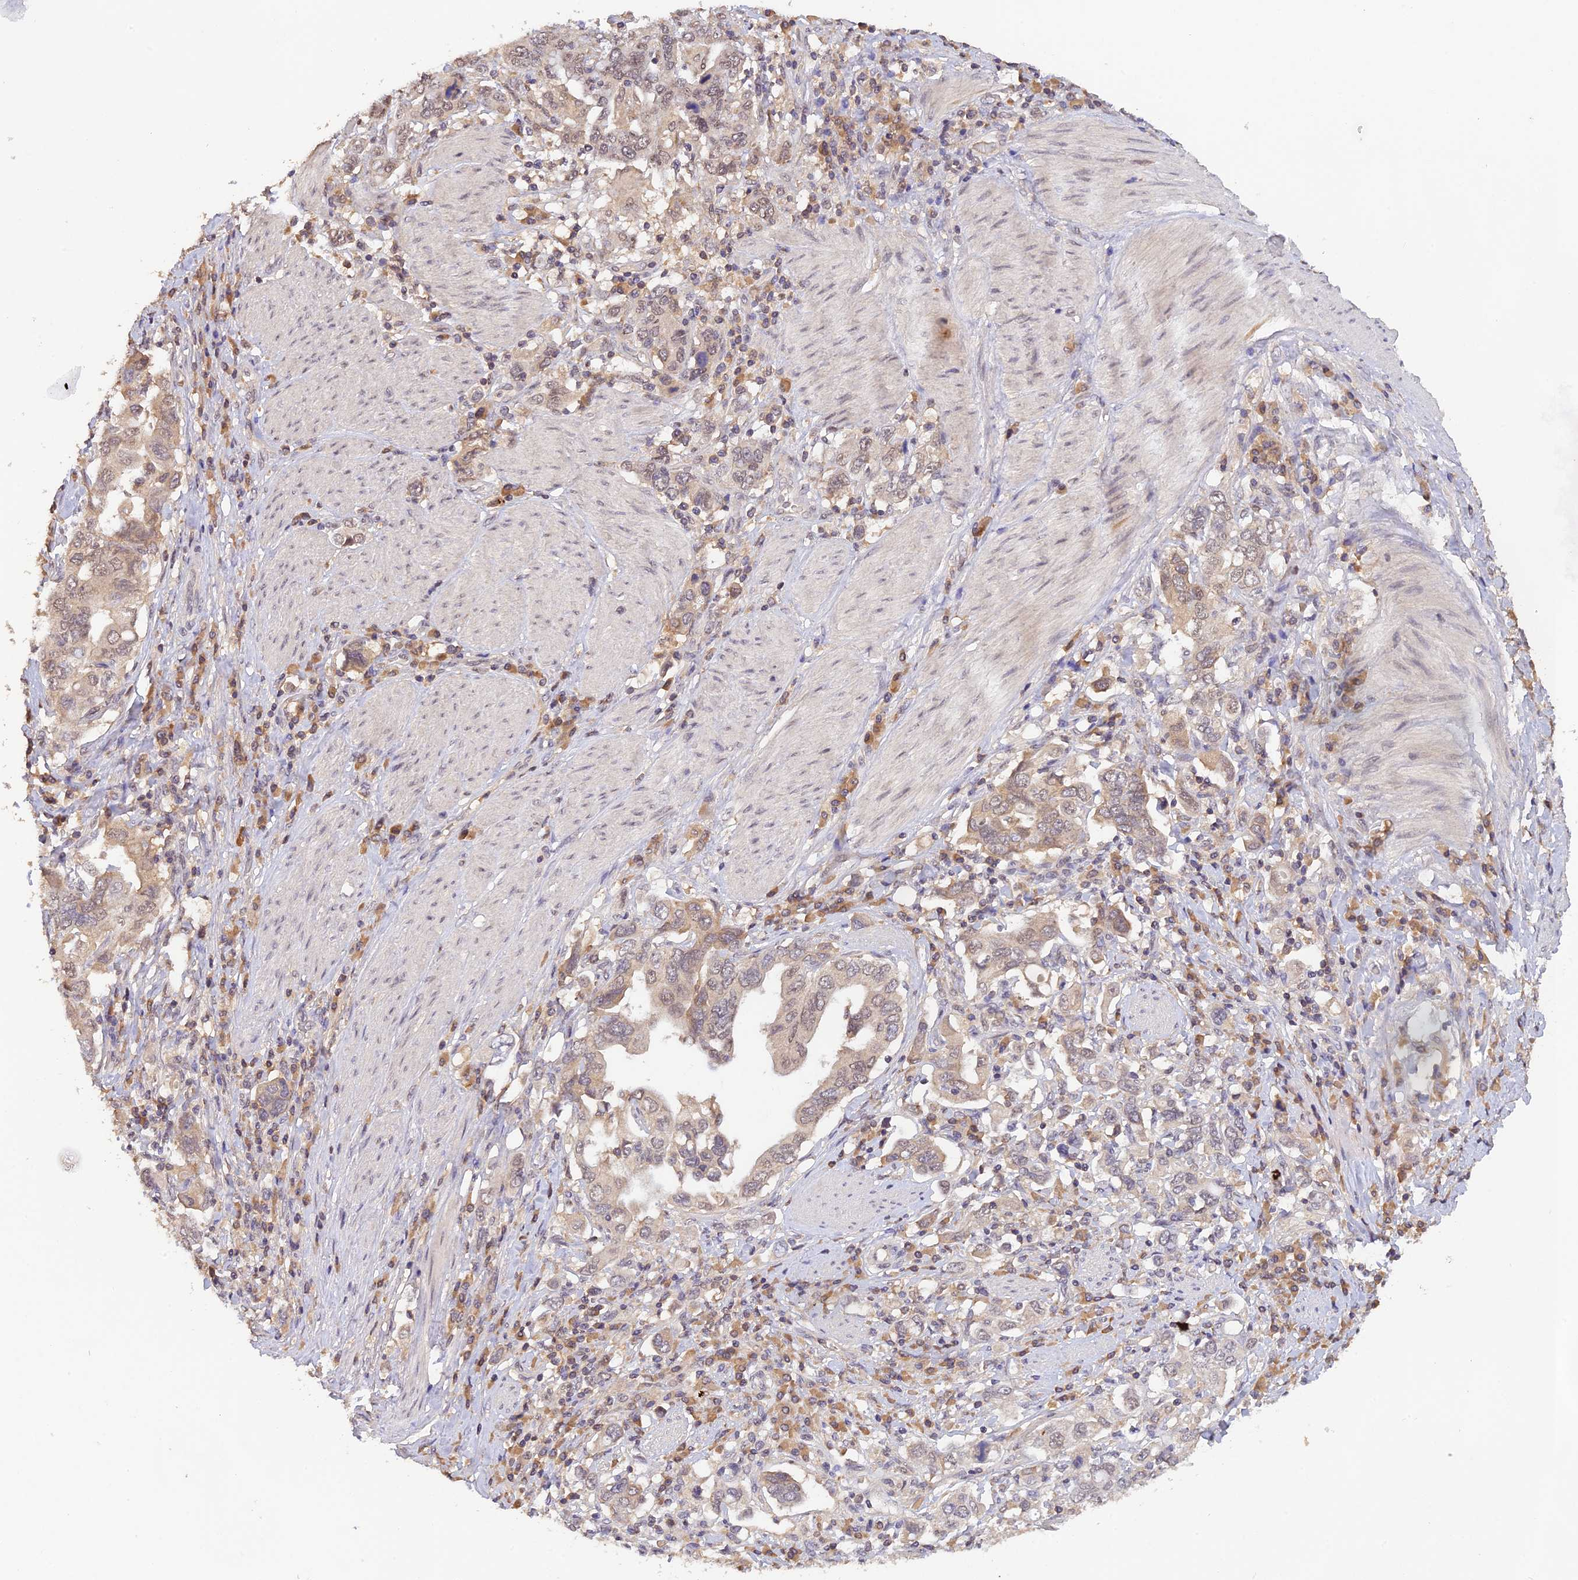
{"staining": {"intensity": "weak", "quantity": "<25%", "location": "cytoplasmic/membranous"}, "tissue": "stomach cancer", "cell_type": "Tumor cells", "image_type": "cancer", "snomed": [{"axis": "morphology", "description": "Adenocarcinoma, NOS"}, {"axis": "topography", "description": "Stomach, upper"}, {"axis": "topography", "description": "Stomach"}], "caption": "A high-resolution photomicrograph shows immunohistochemistry (IHC) staining of stomach cancer, which reveals no significant positivity in tumor cells.", "gene": "ZNF436", "patient": {"sex": "male", "age": 62}}